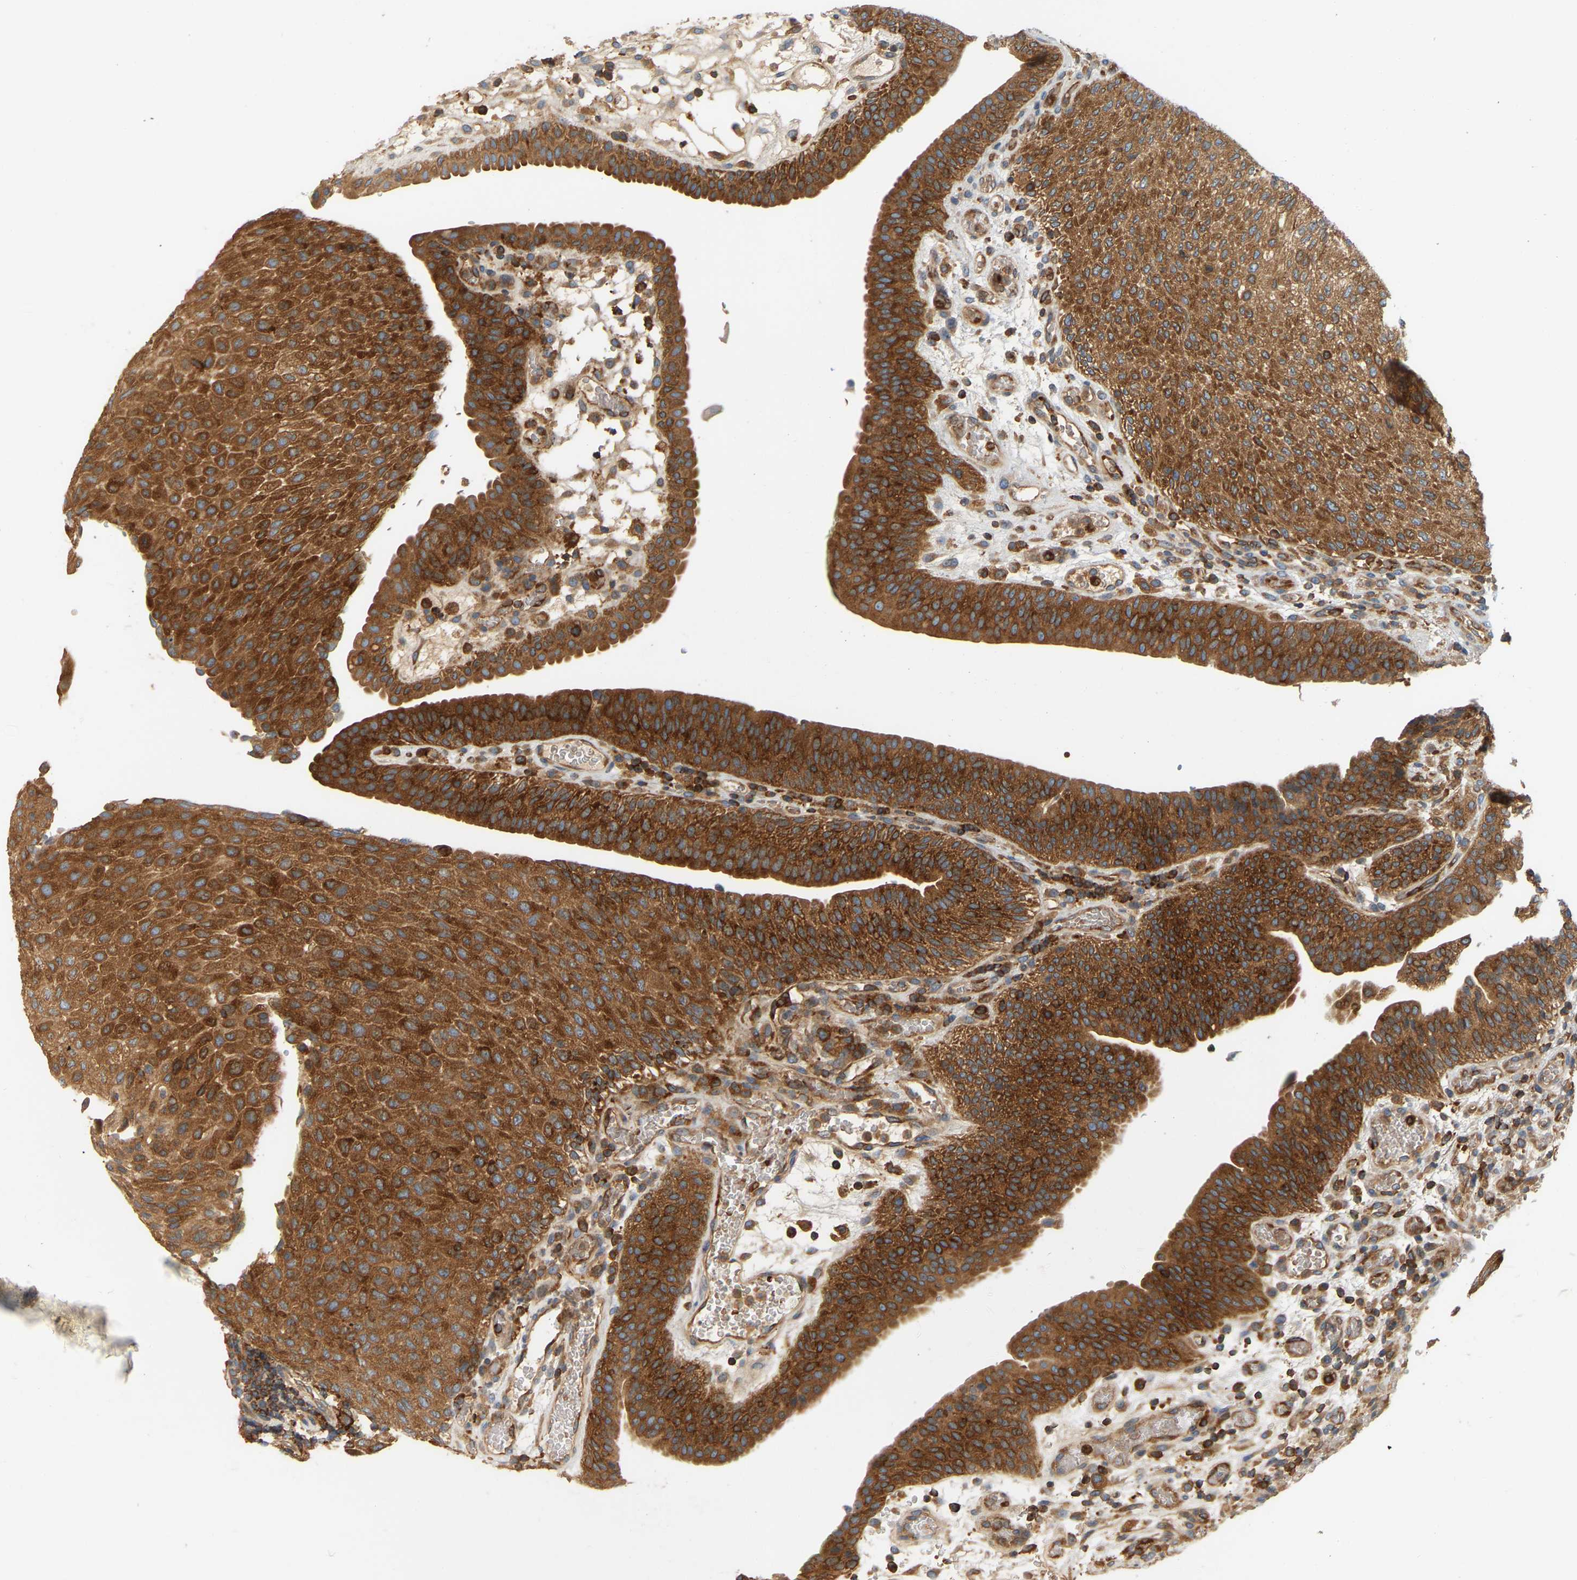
{"staining": {"intensity": "strong", "quantity": ">75%", "location": "cytoplasmic/membranous"}, "tissue": "urothelial cancer", "cell_type": "Tumor cells", "image_type": "cancer", "snomed": [{"axis": "morphology", "description": "Urothelial carcinoma, Low grade"}, {"axis": "morphology", "description": "Urothelial carcinoma, High grade"}, {"axis": "topography", "description": "Urinary bladder"}], "caption": "A photomicrograph of human low-grade urothelial carcinoma stained for a protein exhibits strong cytoplasmic/membranous brown staining in tumor cells. Immunohistochemistry stains the protein of interest in brown and the nuclei are stained blue.", "gene": "AKAP13", "patient": {"sex": "male", "age": 35}}